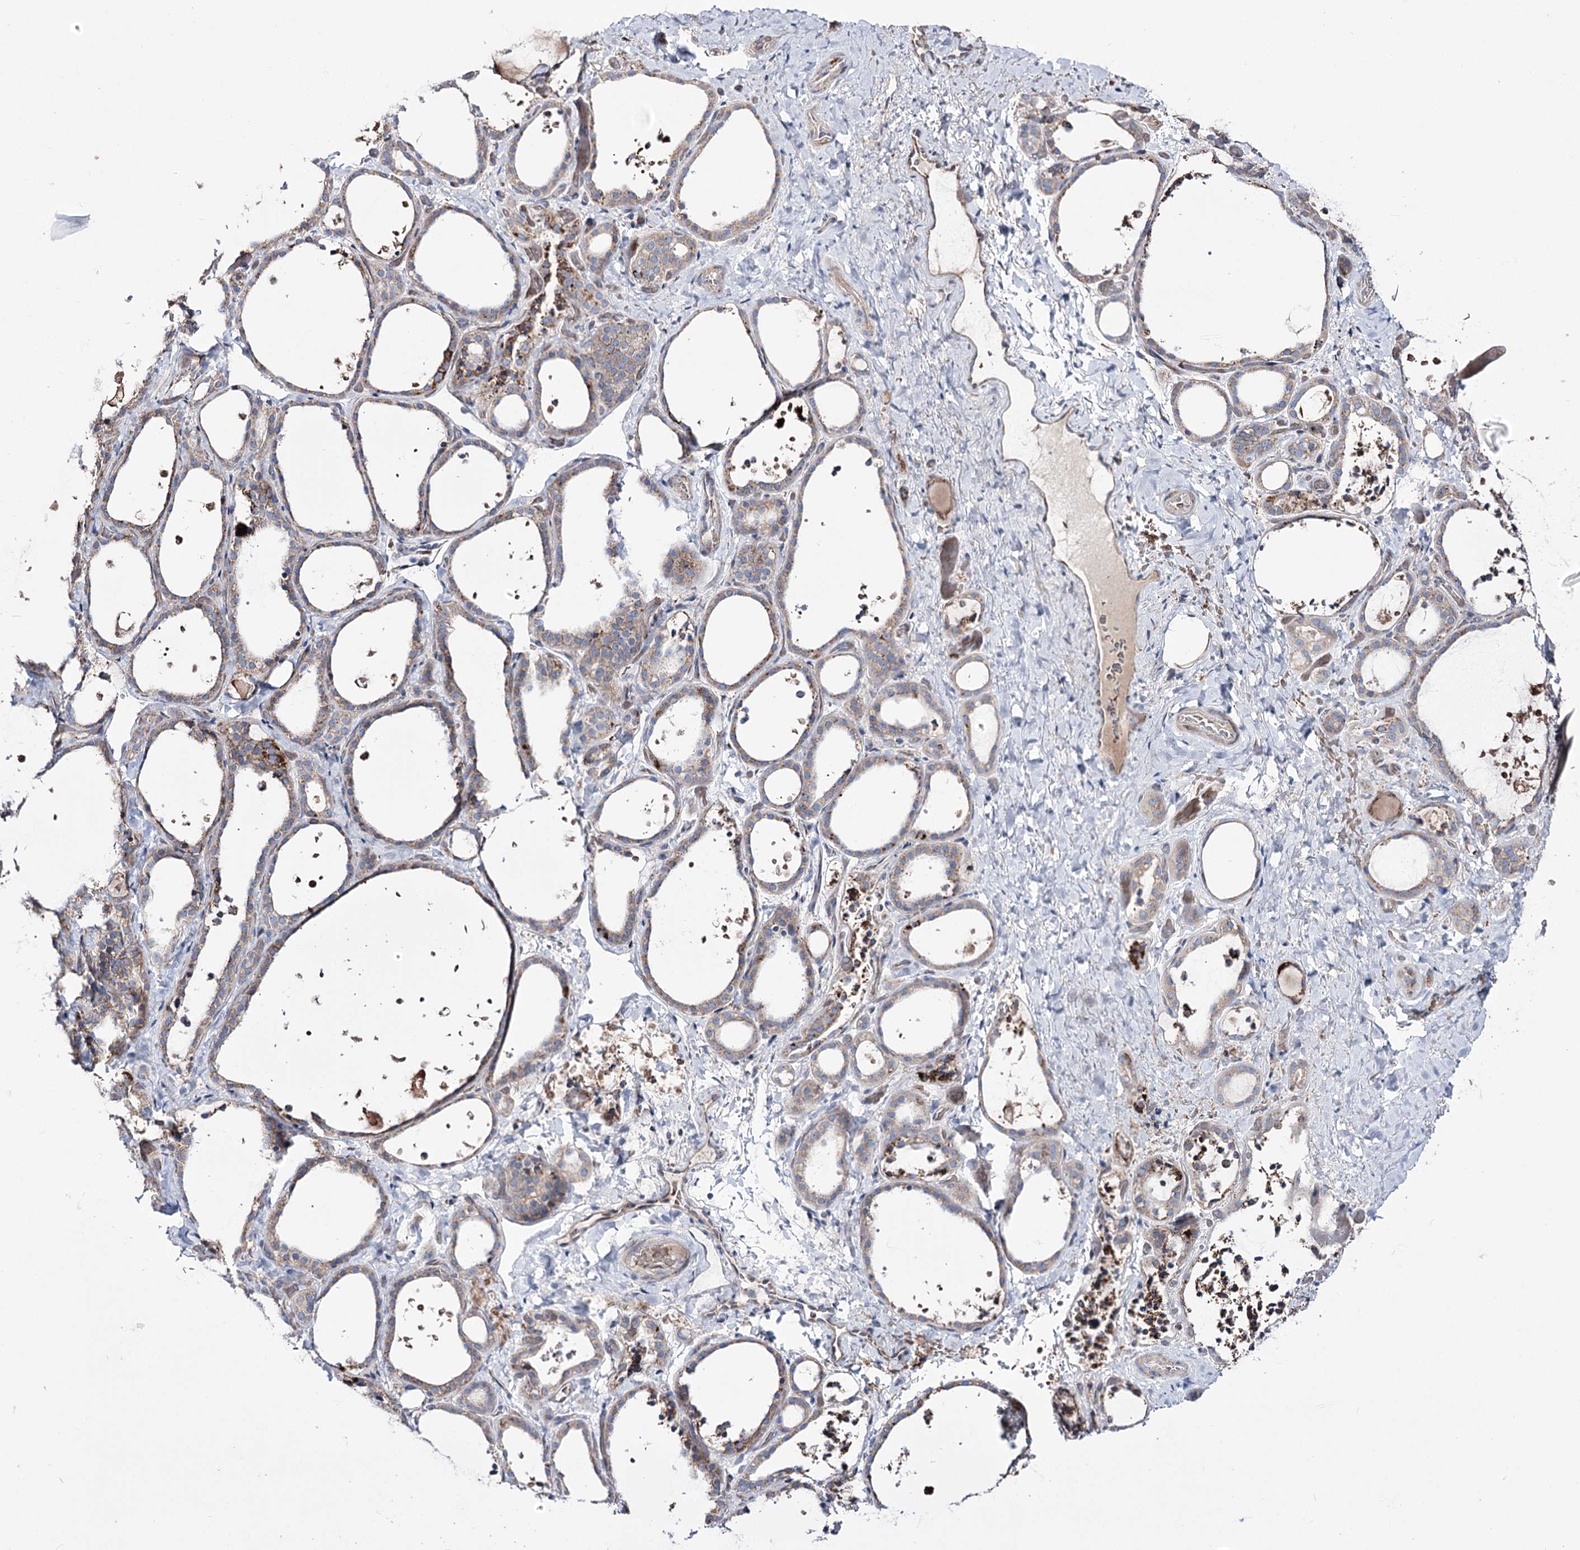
{"staining": {"intensity": "moderate", "quantity": "25%-75%", "location": "cytoplasmic/membranous"}, "tissue": "thyroid gland", "cell_type": "Glandular cells", "image_type": "normal", "snomed": [{"axis": "morphology", "description": "Normal tissue, NOS"}, {"axis": "topography", "description": "Thyroid gland"}], "caption": "Immunohistochemistry staining of unremarkable thyroid gland, which exhibits medium levels of moderate cytoplasmic/membranous positivity in approximately 25%-75% of glandular cells indicating moderate cytoplasmic/membranous protein expression. The staining was performed using DAB (brown) for protein detection and nuclei were counterstained in hematoxylin (blue).", "gene": "OSBPL5", "patient": {"sex": "female", "age": 44}}